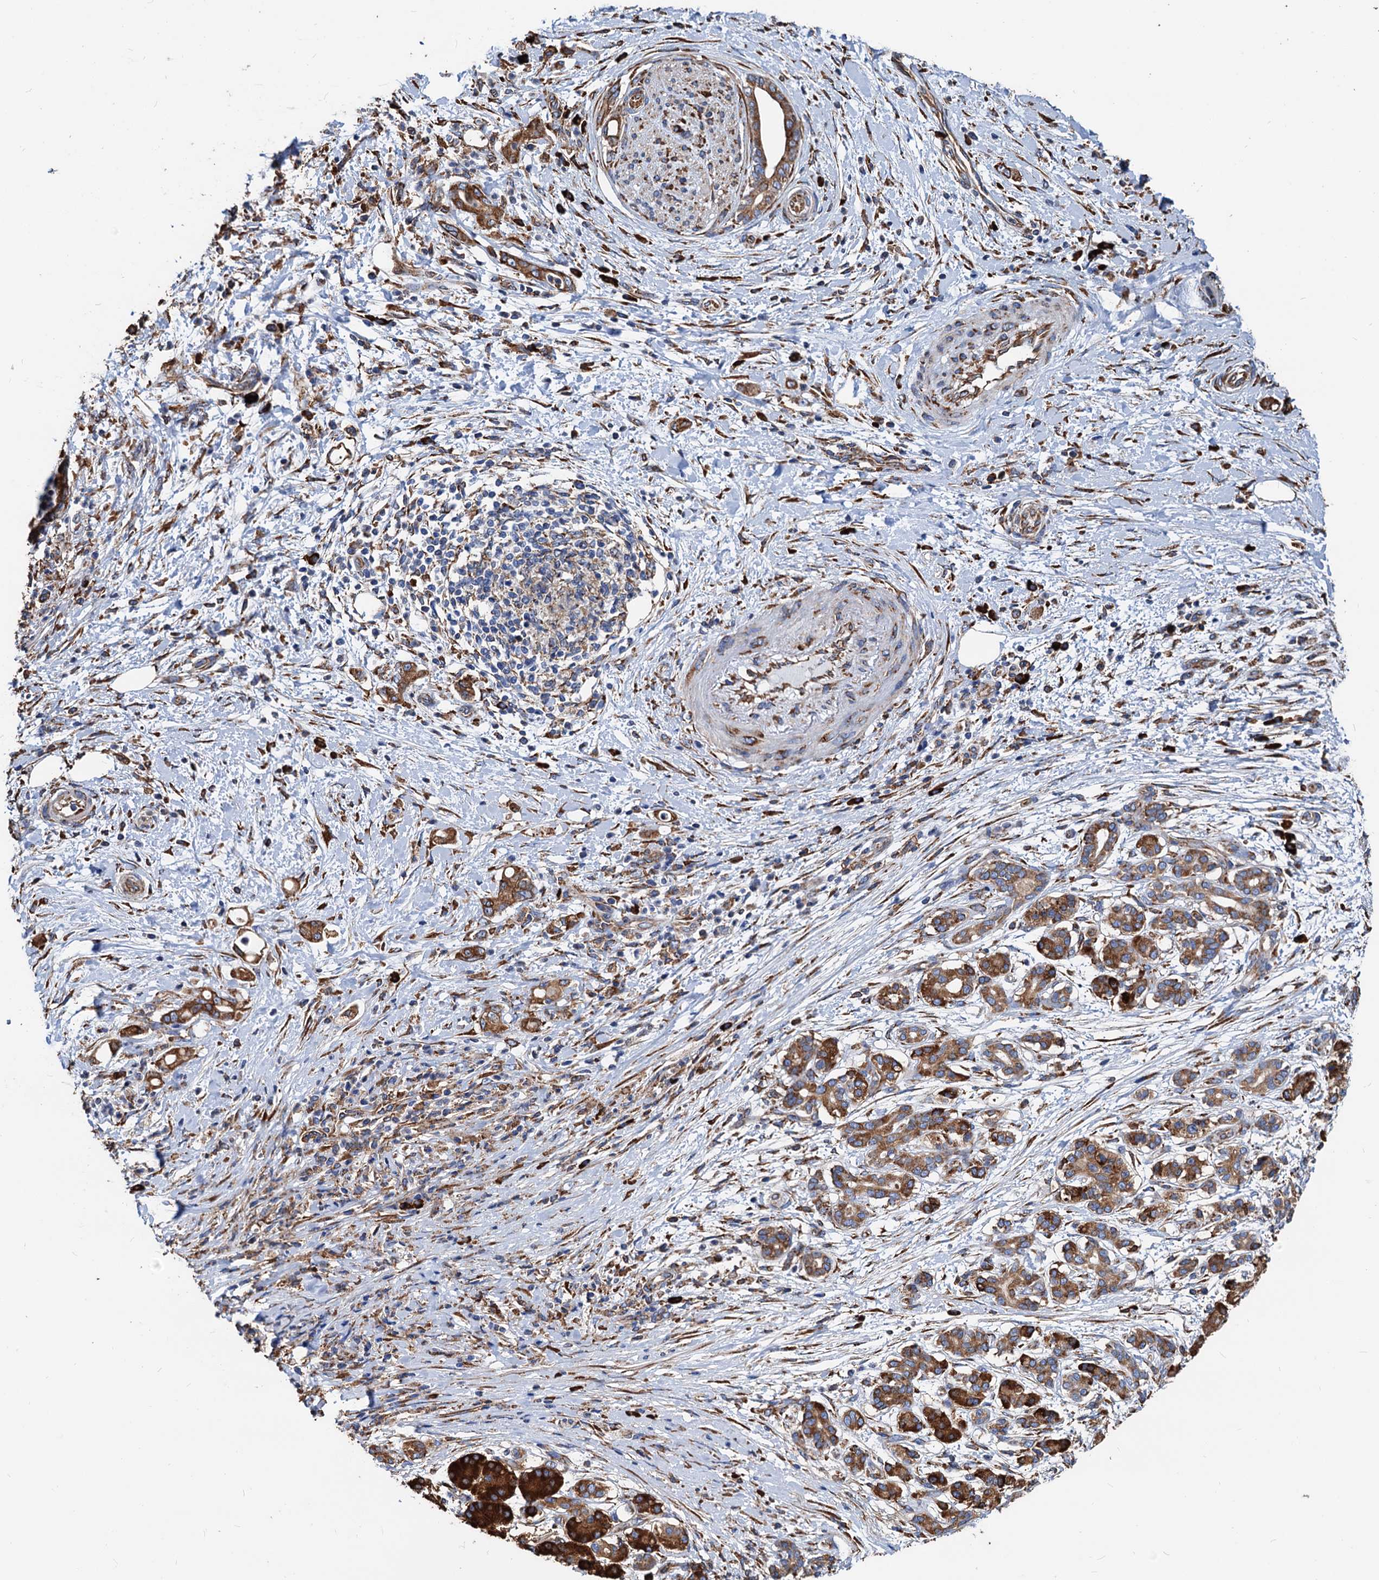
{"staining": {"intensity": "moderate", "quantity": ">75%", "location": "cytoplasmic/membranous"}, "tissue": "pancreatic cancer", "cell_type": "Tumor cells", "image_type": "cancer", "snomed": [{"axis": "morphology", "description": "Adenocarcinoma, NOS"}, {"axis": "topography", "description": "Pancreas"}], "caption": "Pancreatic cancer stained with a brown dye reveals moderate cytoplasmic/membranous positive positivity in approximately >75% of tumor cells.", "gene": "HSPA5", "patient": {"sex": "female", "age": 55}}